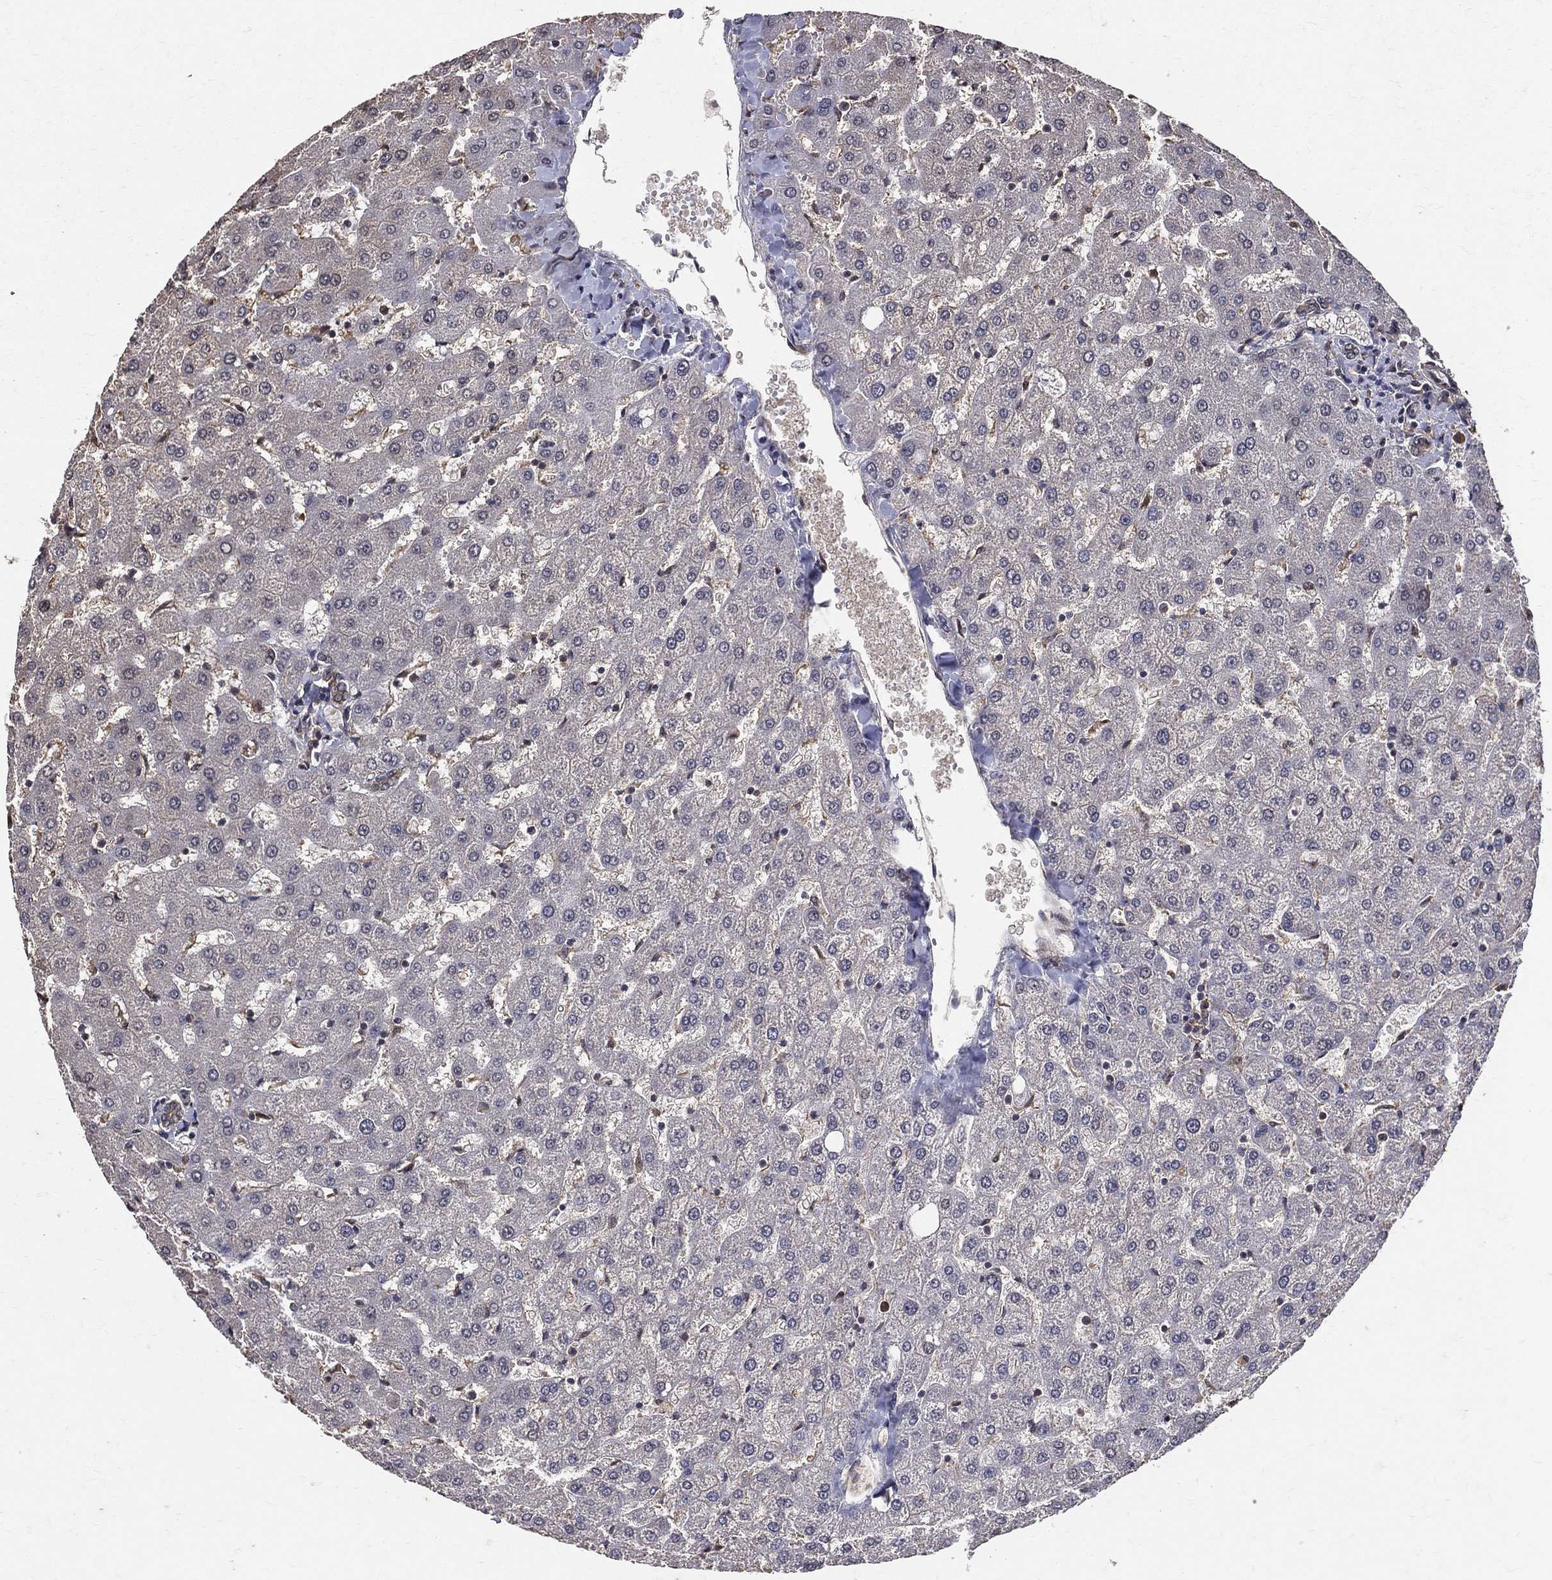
{"staining": {"intensity": "negative", "quantity": "none", "location": "none"}, "tissue": "liver", "cell_type": "Cholangiocytes", "image_type": "normal", "snomed": [{"axis": "morphology", "description": "Normal tissue, NOS"}, {"axis": "topography", "description": "Liver"}], "caption": "The histopathology image exhibits no staining of cholangiocytes in benign liver.", "gene": "DPYSL2", "patient": {"sex": "female", "age": 50}}